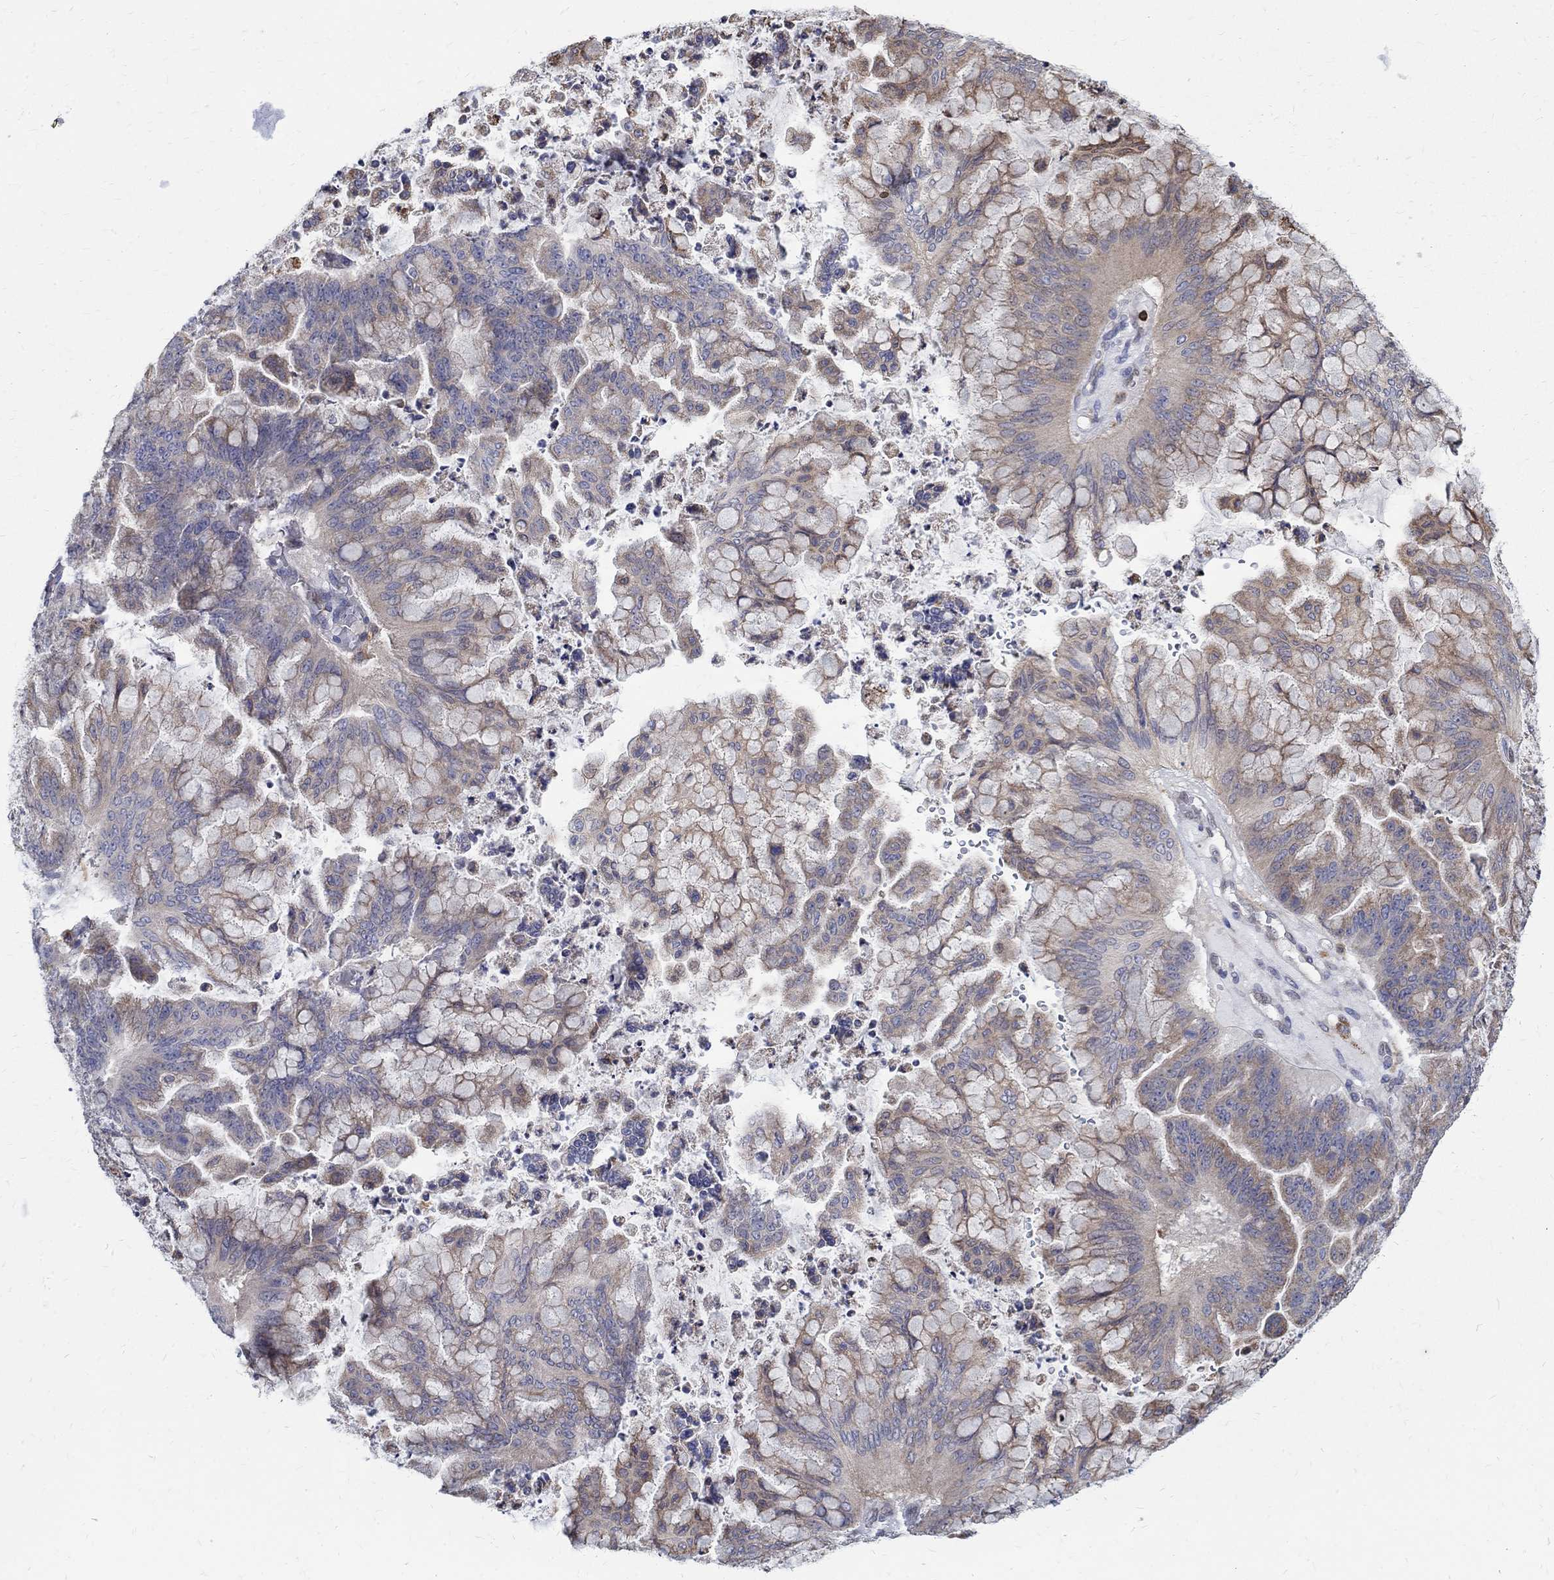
{"staining": {"intensity": "weak", "quantity": ">75%", "location": "cytoplasmic/membranous"}, "tissue": "ovarian cancer", "cell_type": "Tumor cells", "image_type": "cancer", "snomed": [{"axis": "morphology", "description": "Cystadenocarcinoma, mucinous, NOS"}, {"axis": "topography", "description": "Ovary"}], "caption": "Human ovarian mucinous cystadenocarcinoma stained with a brown dye displays weak cytoplasmic/membranous positive staining in about >75% of tumor cells.", "gene": "AGAP2", "patient": {"sex": "female", "age": 67}}